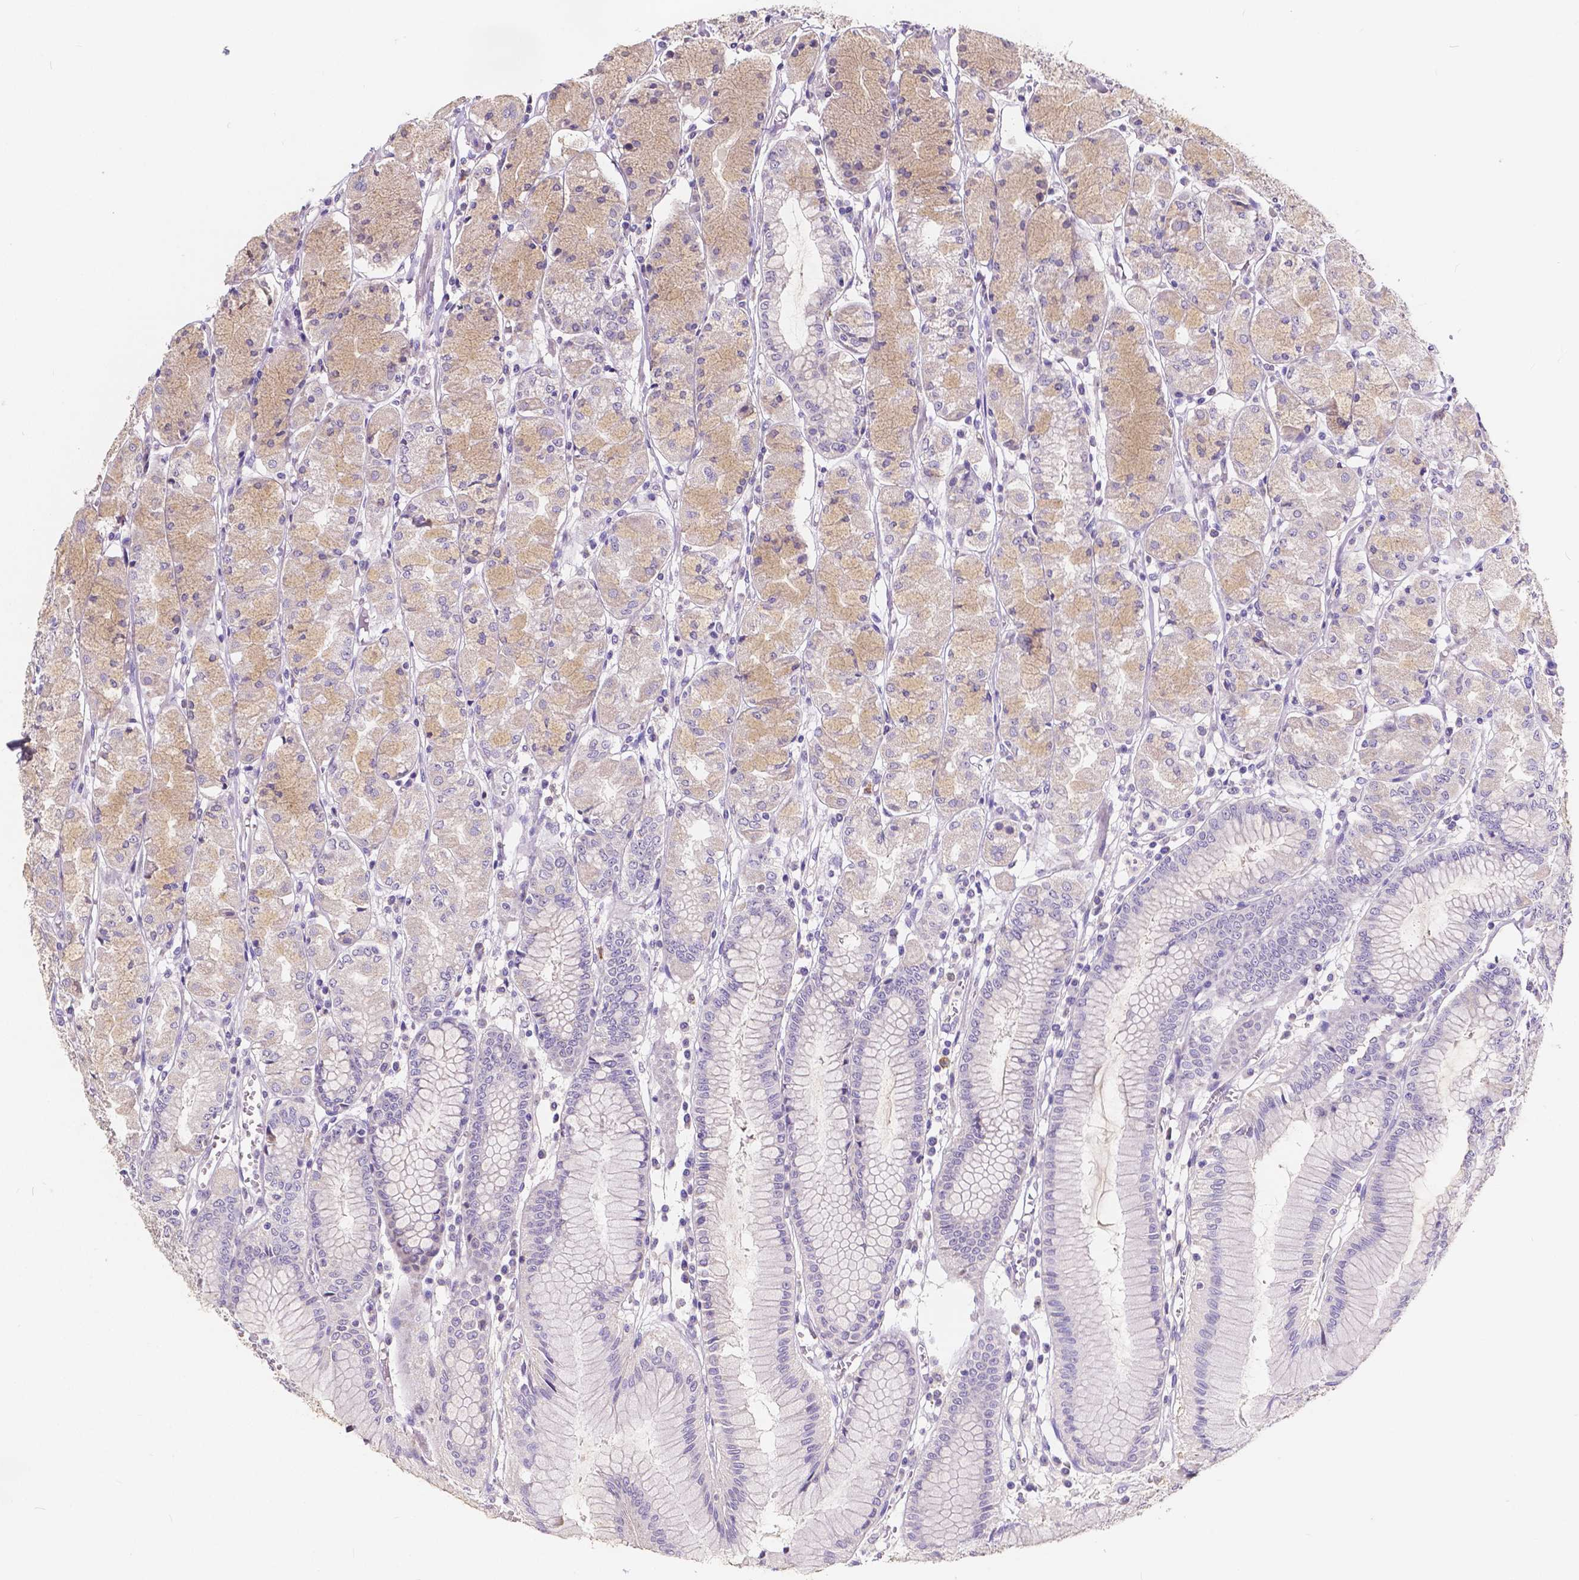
{"staining": {"intensity": "weak", "quantity": "<25%", "location": "cytoplasmic/membranous"}, "tissue": "stomach", "cell_type": "Glandular cells", "image_type": "normal", "snomed": [{"axis": "morphology", "description": "Normal tissue, NOS"}, {"axis": "topography", "description": "Stomach, upper"}], "caption": "Immunohistochemistry of unremarkable stomach shows no staining in glandular cells. The staining was performed using DAB to visualize the protein expression in brown, while the nuclei were stained in blue with hematoxylin (Magnification: 20x).", "gene": "ACP5", "patient": {"sex": "male", "age": 69}}